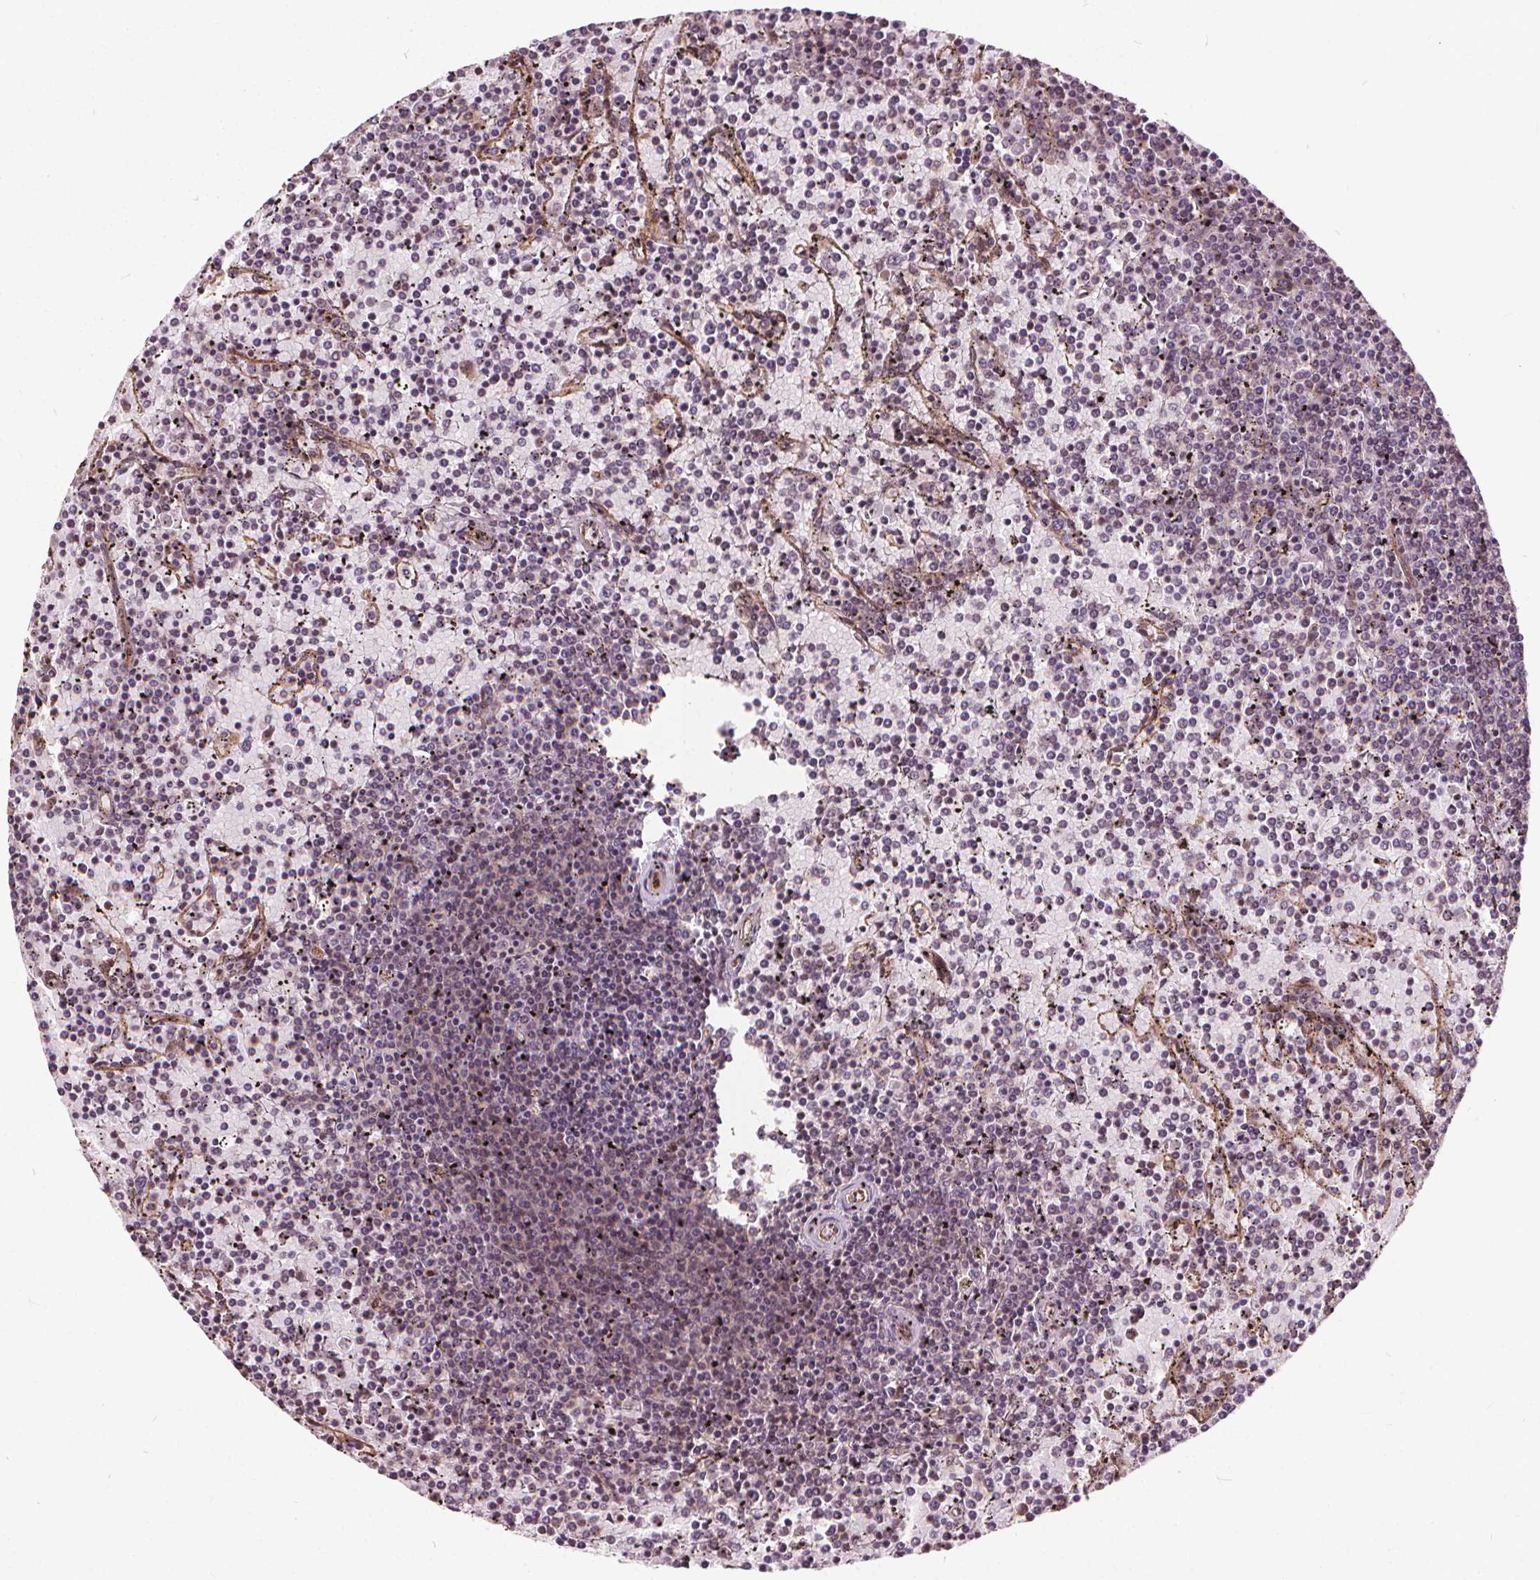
{"staining": {"intensity": "negative", "quantity": "none", "location": "none"}, "tissue": "lymphoma", "cell_type": "Tumor cells", "image_type": "cancer", "snomed": [{"axis": "morphology", "description": "Malignant lymphoma, non-Hodgkin's type, Low grade"}, {"axis": "topography", "description": "Spleen"}], "caption": "Tumor cells are negative for protein expression in human lymphoma.", "gene": "INPP5E", "patient": {"sex": "female", "age": 77}}